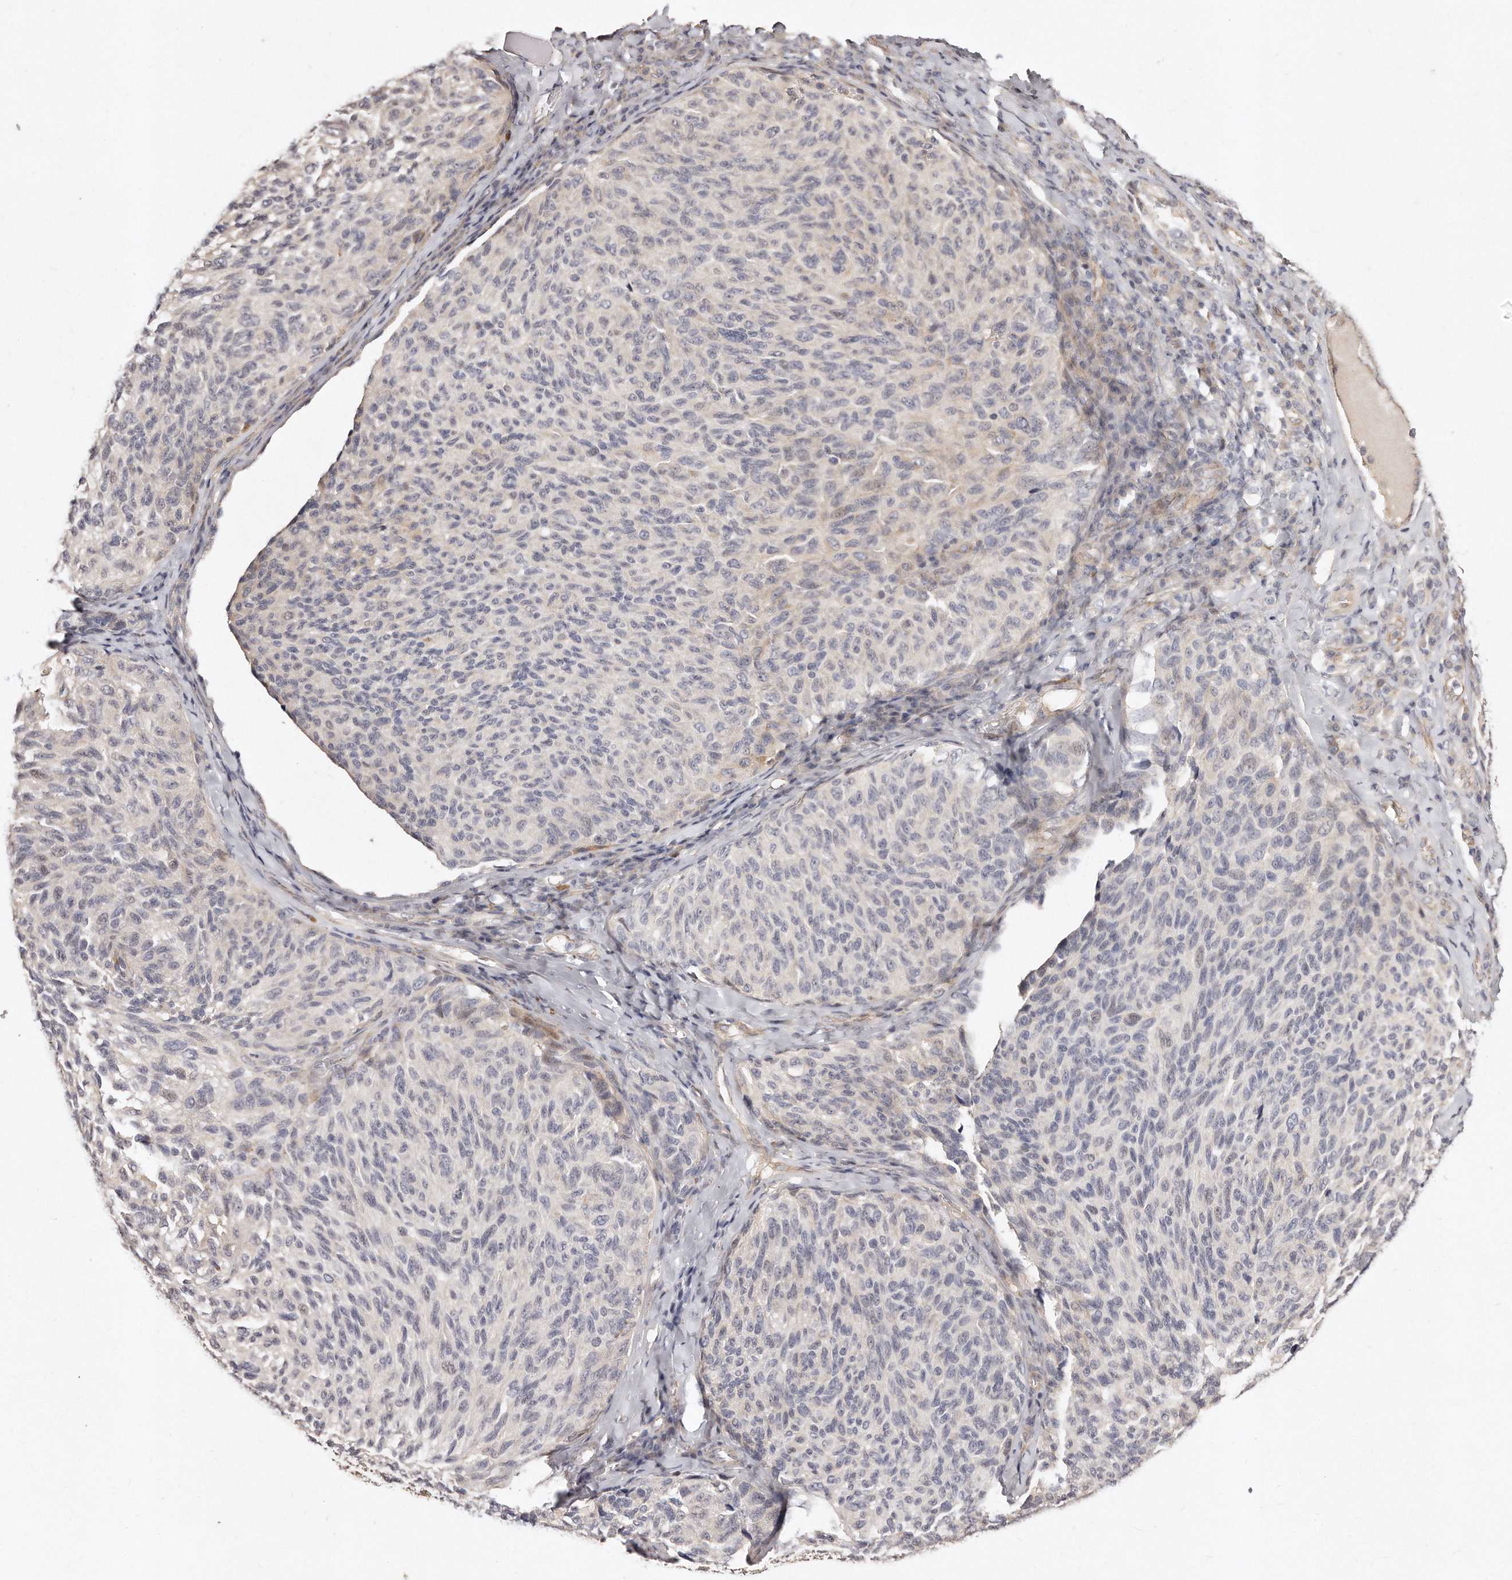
{"staining": {"intensity": "negative", "quantity": "none", "location": "none"}, "tissue": "melanoma", "cell_type": "Tumor cells", "image_type": "cancer", "snomed": [{"axis": "morphology", "description": "Malignant melanoma, NOS"}, {"axis": "topography", "description": "Skin"}], "caption": "Protein analysis of malignant melanoma shows no significant expression in tumor cells.", "gene": "CASZ1", "patient": {"sex": "female", "age": 73}}